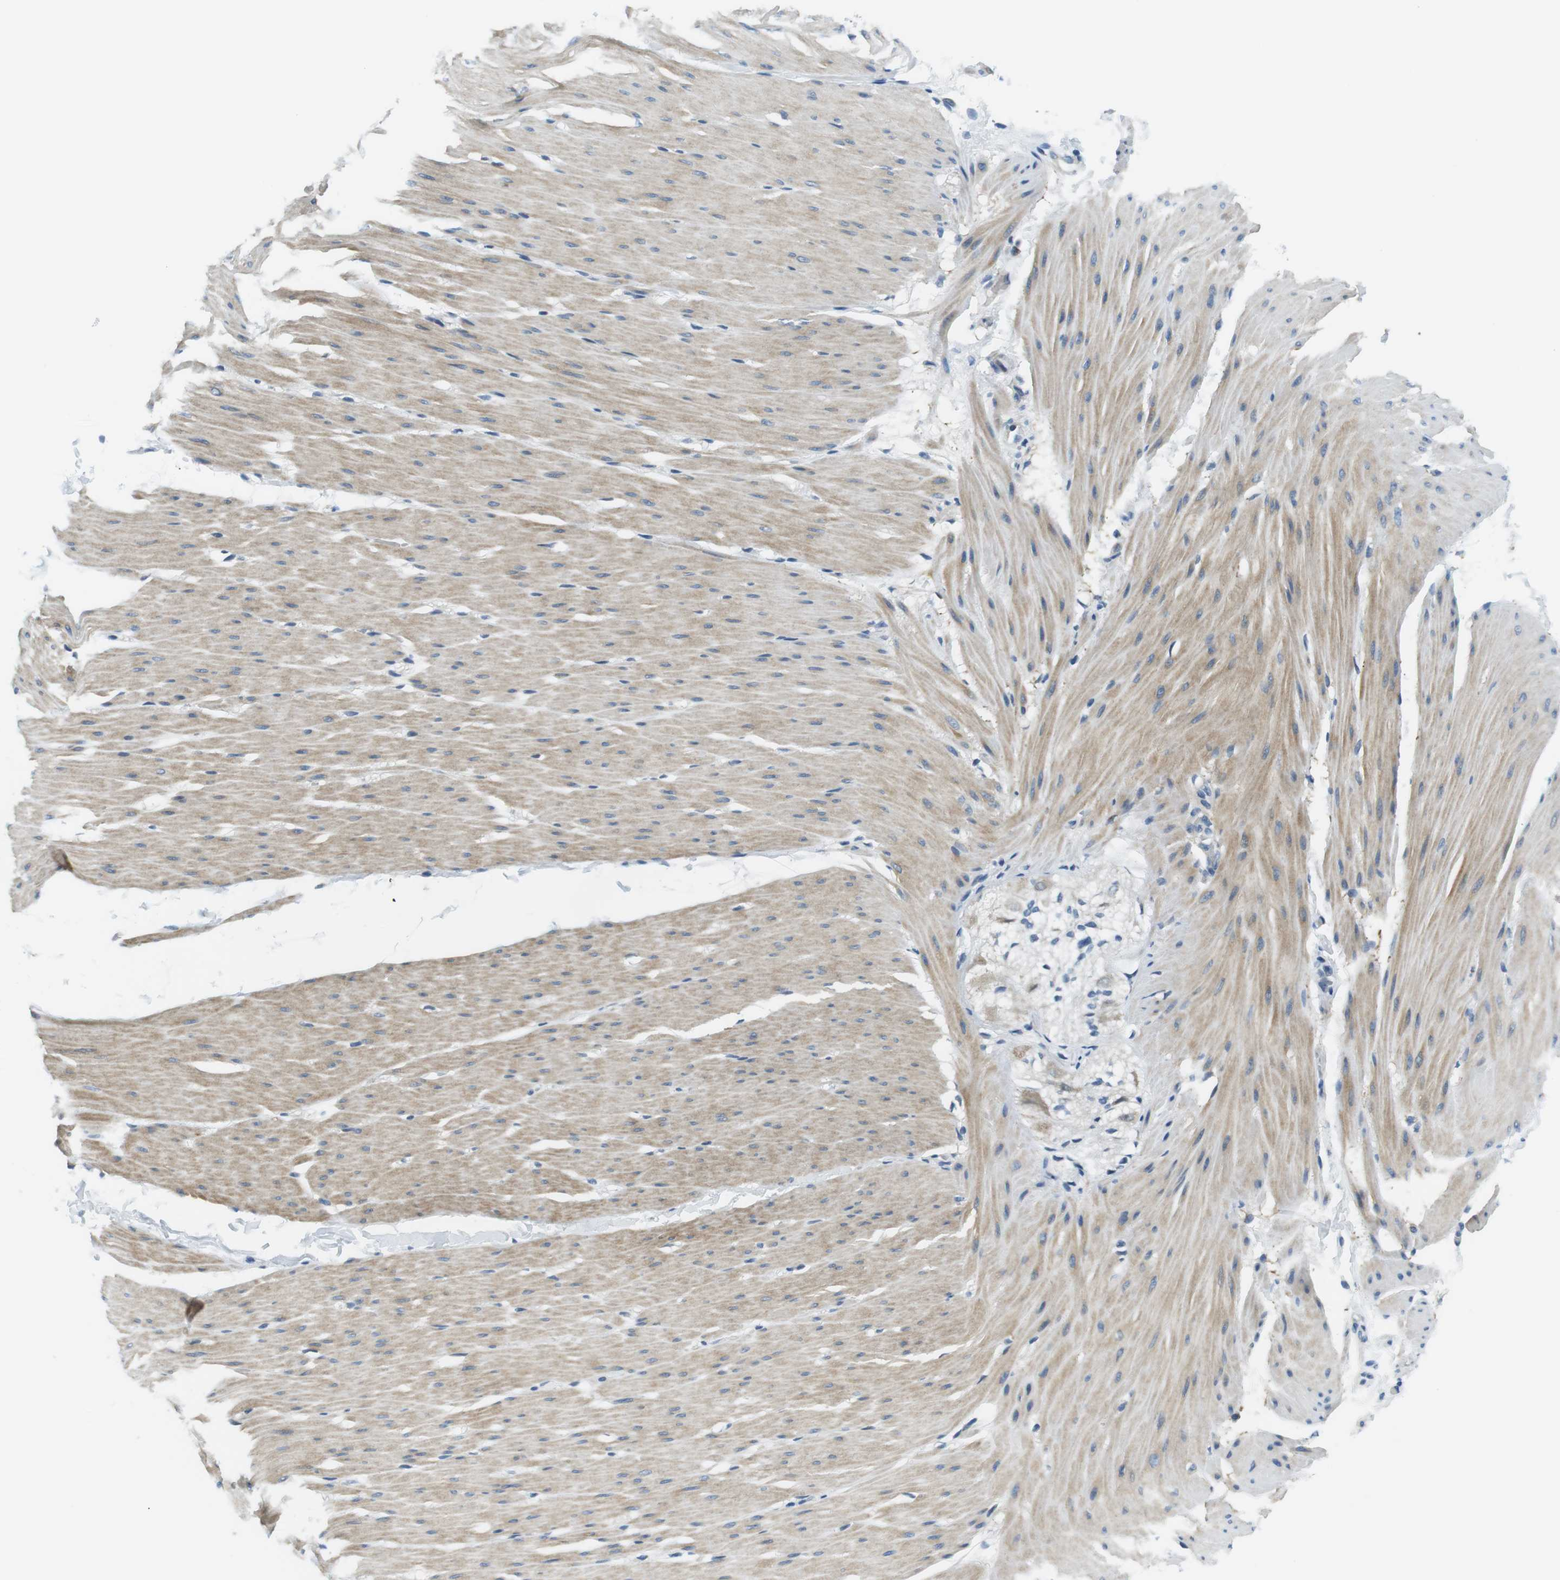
{"staining": {"intensity": "weak", "quantity": ">75%", "location": "cytoplasmic/membranous"}, "tissue": "smooth muscle", "cell_type": "Smooth muscle cells", "image_type": "normal", "snomed": [{"axis": "morphology", "description": "Normal tissue, NOS"}, {"axis": "topography", "description": "Smooth muscle"}, {"axis": "topography", "description": "Colon"}], "caption": "Immunohistochemical staining of normal smooth muscle exhibits low levels of weak cytoplasmic/membranous expression in about >75% of smooth muscle cells.", "gene": "WSCD1", "patient": {"sex": "male", "age": 67}}